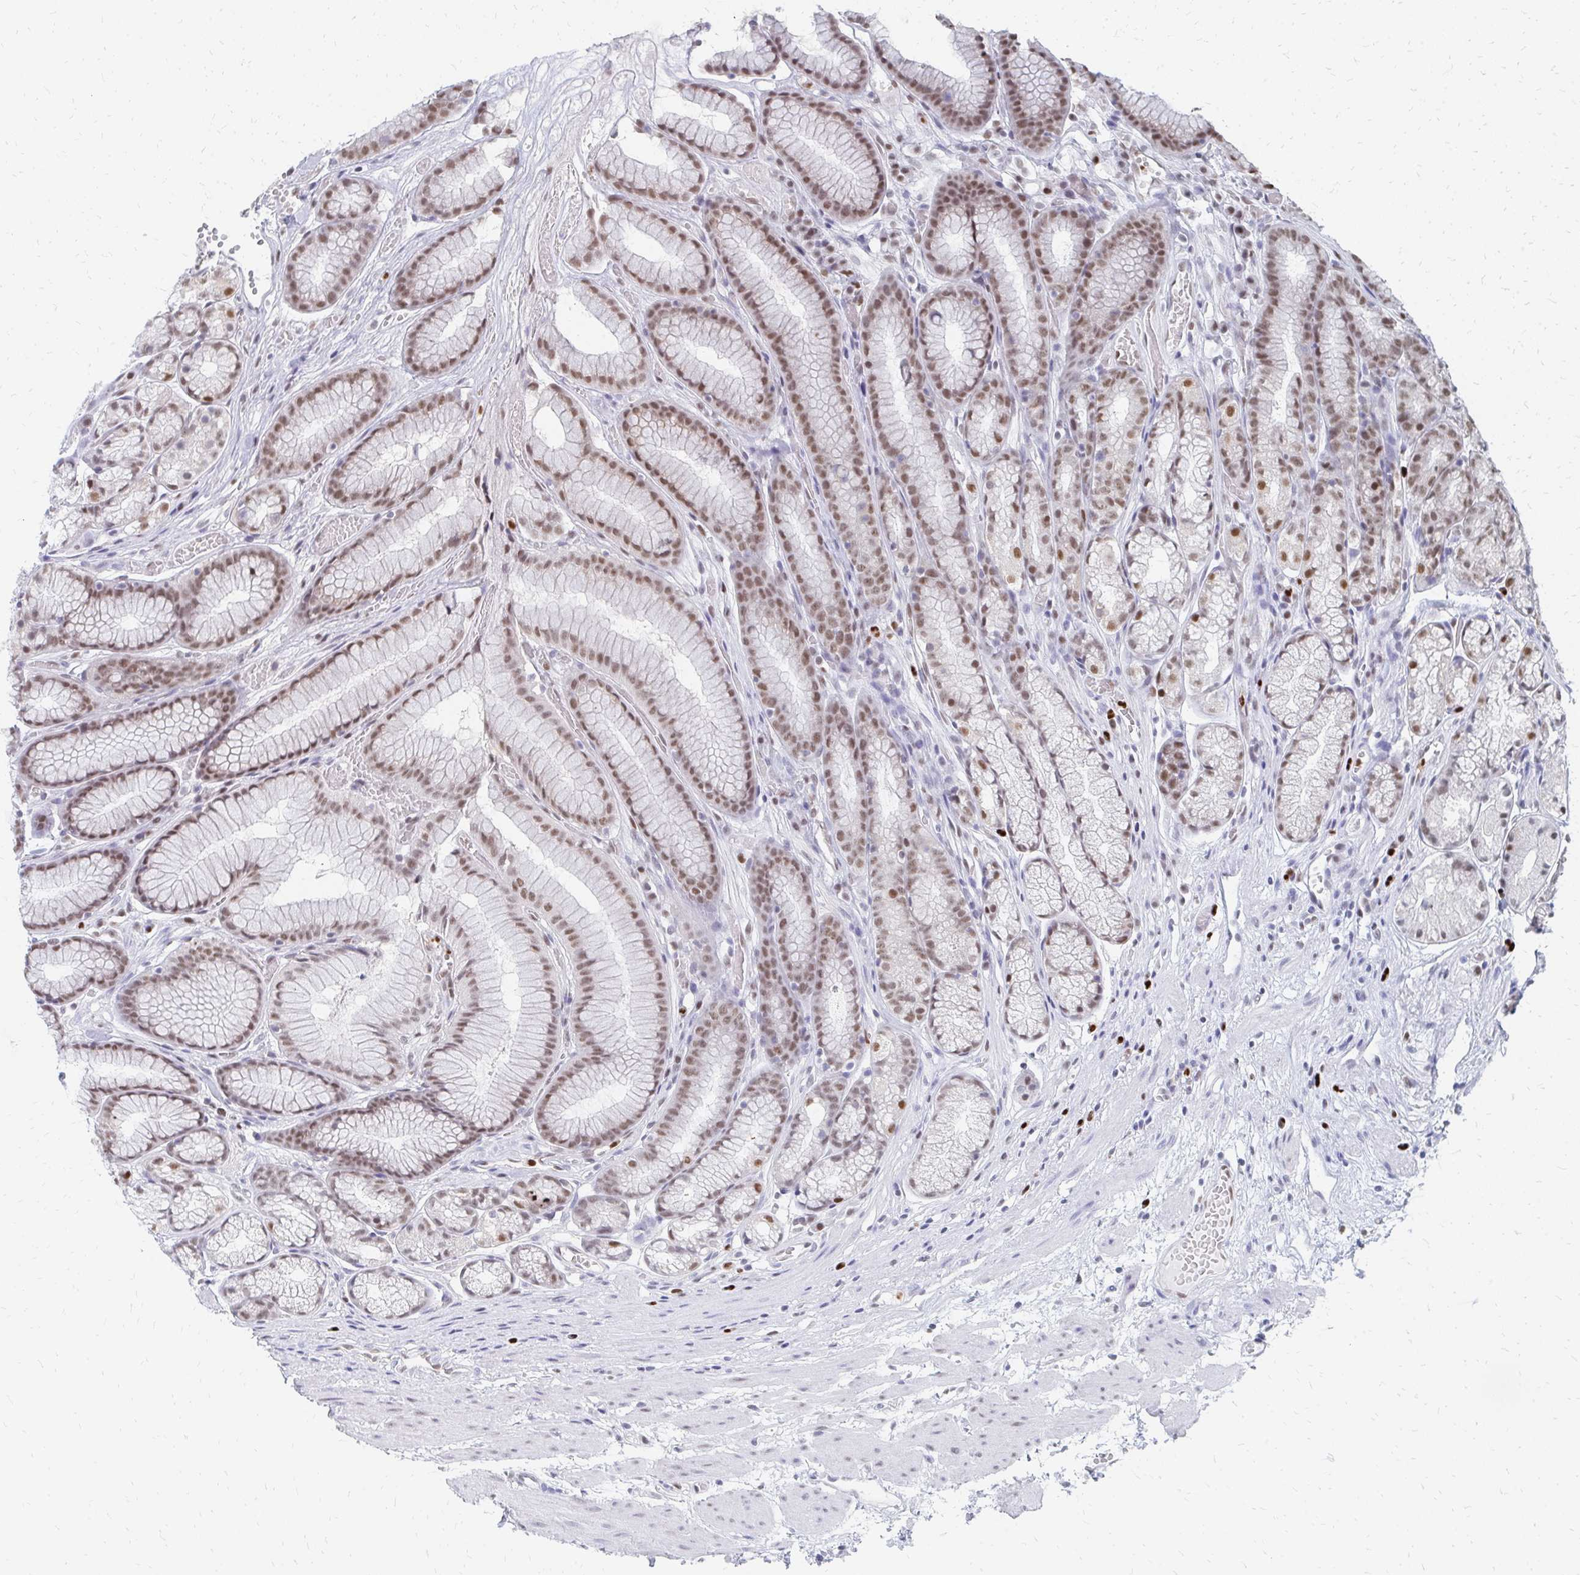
{"staining": {"intensity": "moderate", "quantity": ">75%", "location": "nuclear"}, "tissue": "stomach", "cell_type": "Glandular cells", "image_type": "normal", "snomed": [{"axis": "morphology", "description": "Normal tissue, NOS"}, {"axis": "topography", "description": "Smooth muscle"}, {"axis": "topography", "description": "Stomach"}], "caption": "Immunohistochemistry image of normal stomach stained for a protein (brown), which demonstrates medium levels of moderate nuclear expression in about >75% of glandular cells.", "gene": "PLK3", "patient": {"sex": "male", "age": 70}}